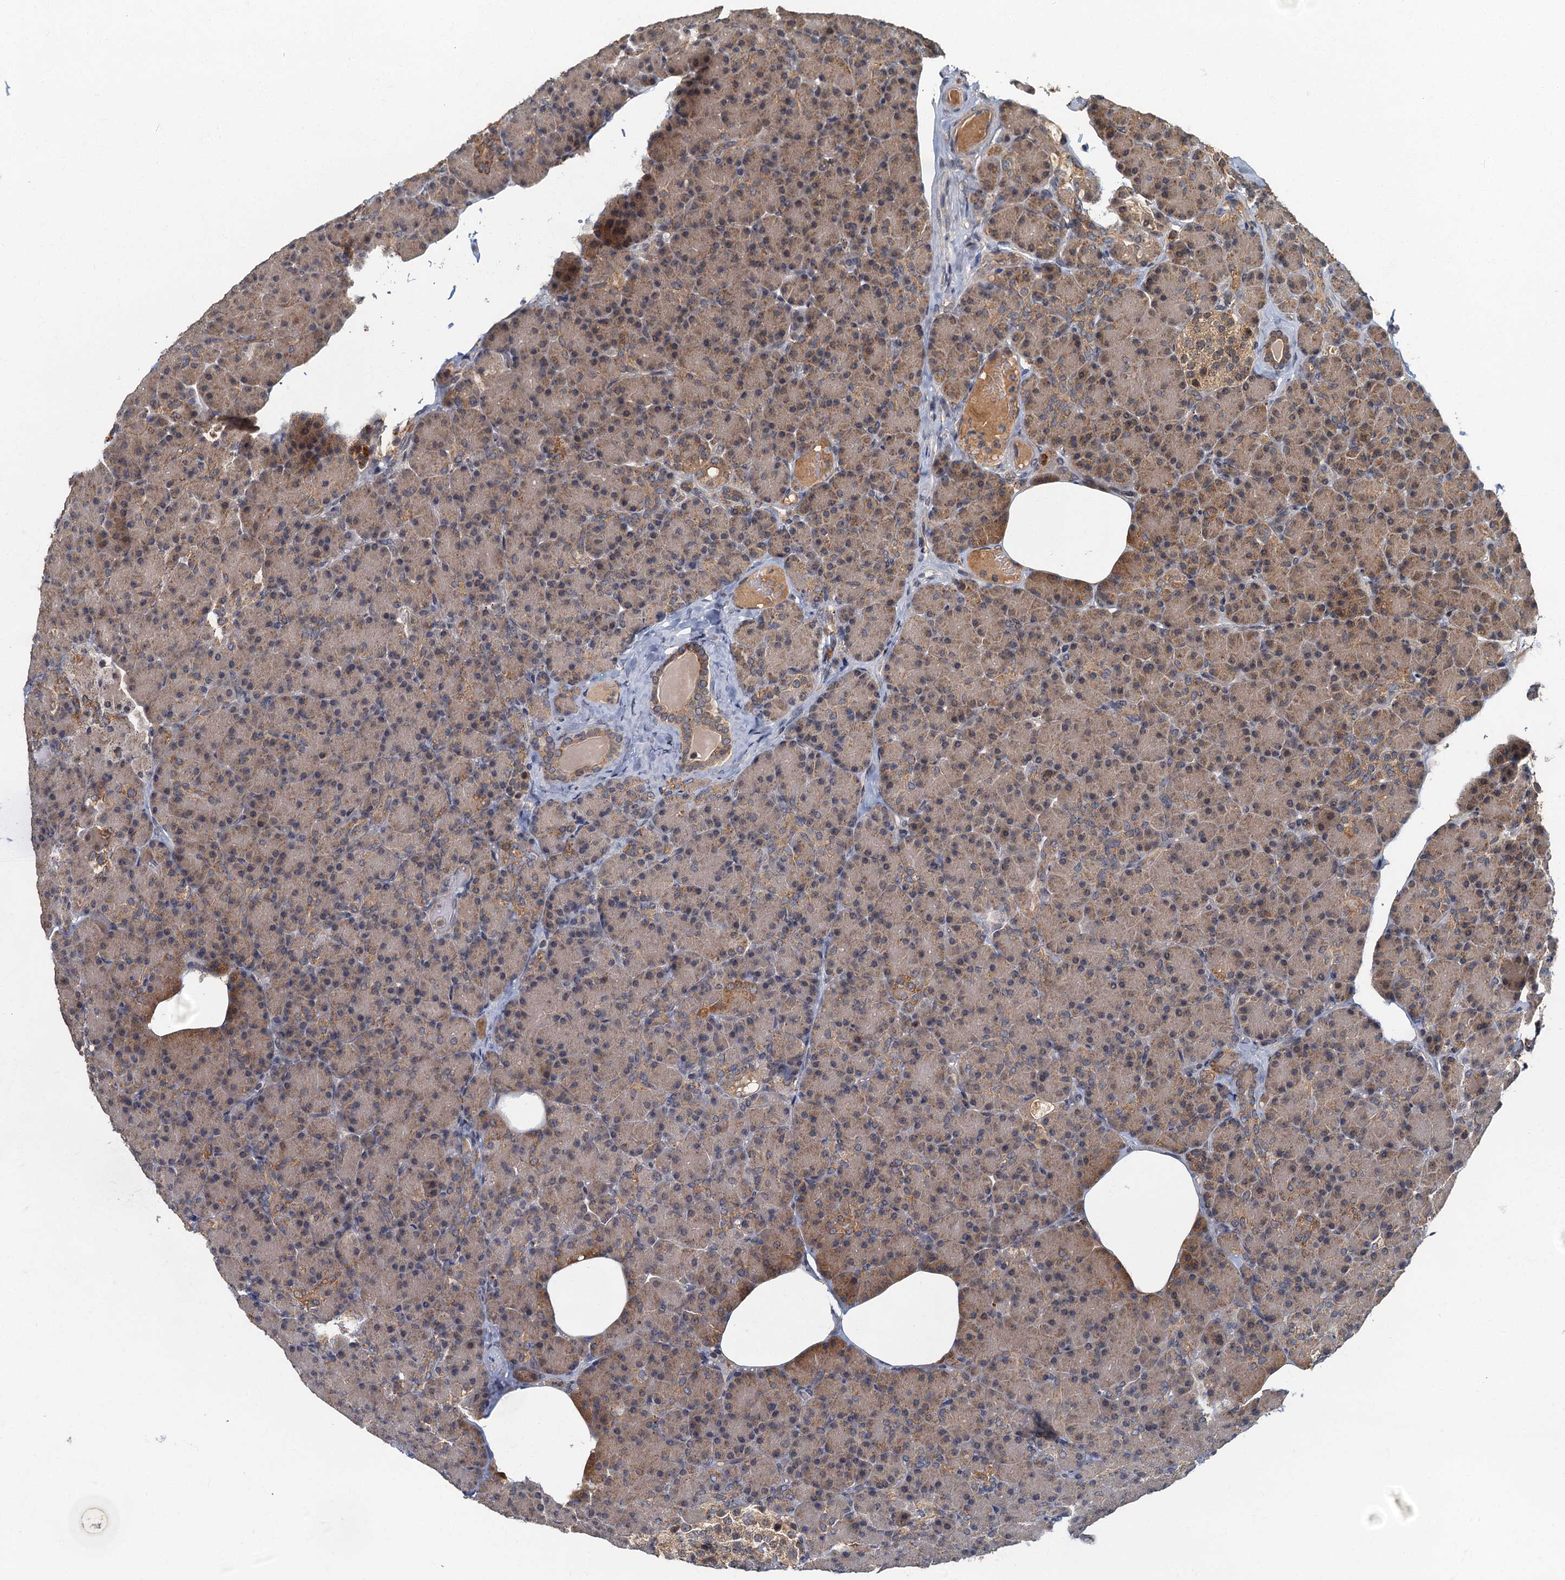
{"staining": {"intensity": "moderate", "quantity": ">75%", "location": "cytoplasmic/membranous"}, "tissue": "pancreas", "cell_type": "Exocrine glandular cells", "image_type": "normal", "snomed": [{"axis": "morphology", "description": "Normal tissue, NOS"}, {"axis": "topography", "description": "Pancreas"}], "caption": "IHC staining of unremarkable pancreas, which demonstrates medium levels of moderate cytoplasmic/membranous staining in approximately >75% of exocrine glandular cells indicating moderate cytoplasmic/membranous protein expression. The staining was performed using DAB (brown) for protein detection and nuclei were counterstained in hematoxylin (blue).", "gene": "WDCP", "patient": {"sex": "female", "age": 43}}